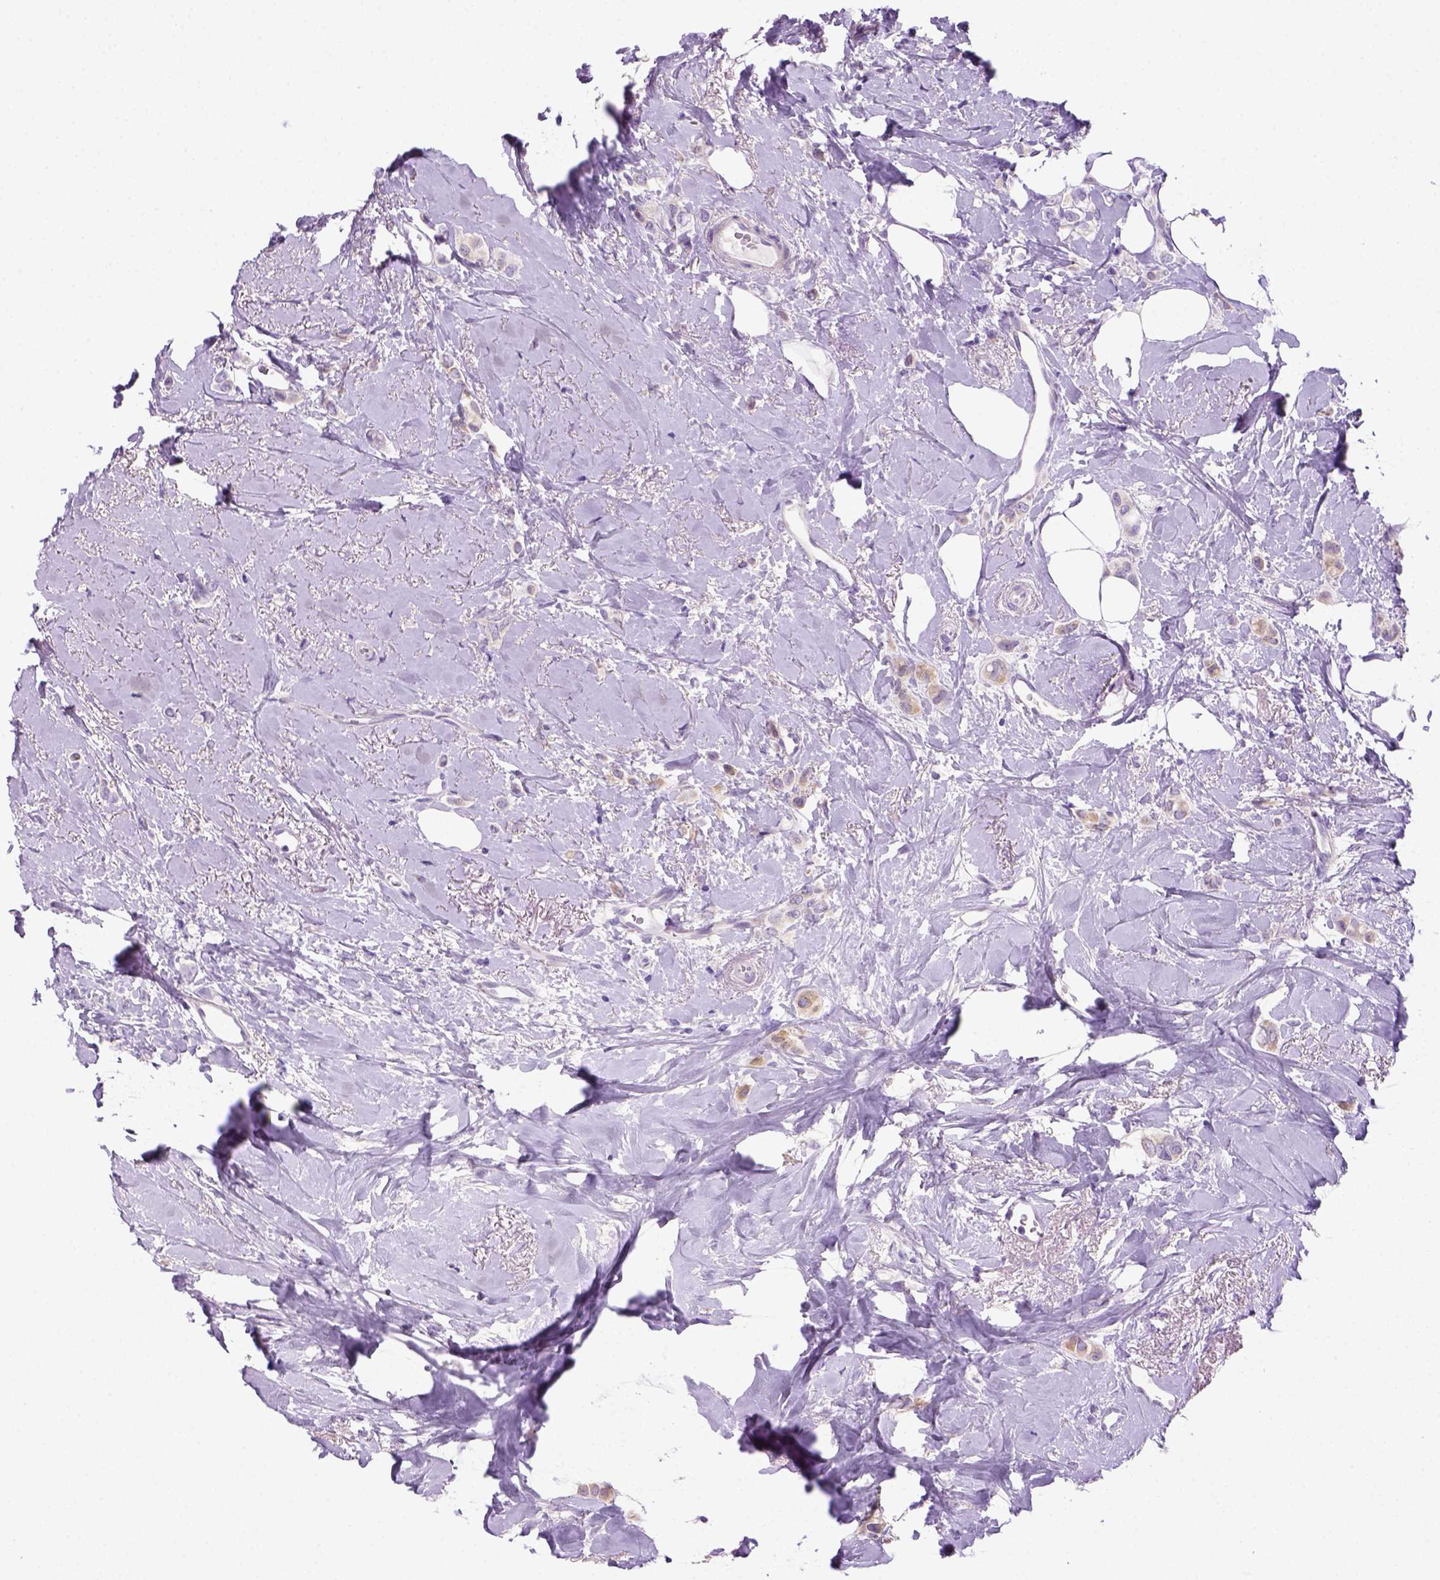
{"staining": {"intensity": "weak", "quantity": "25%-75%", "location": "cytoplasmic/membranous"}, "tissue": "breast cancer", "cell_type": "Tumor cells", "image_type": "cancer", "snomed": [{"axis": "morphology", "description": "Lobular carcinoma"}, {"axis": "topography", "description": "Breast"}], "caption": "Human breast cancer stained with a brown dye exhibits weak cytoplasmic/membranous positive positivity in approximately 25%-75% of tumor cells.", "gene": "DNAH11", "patient": {"sex": "female", "age": 66}}